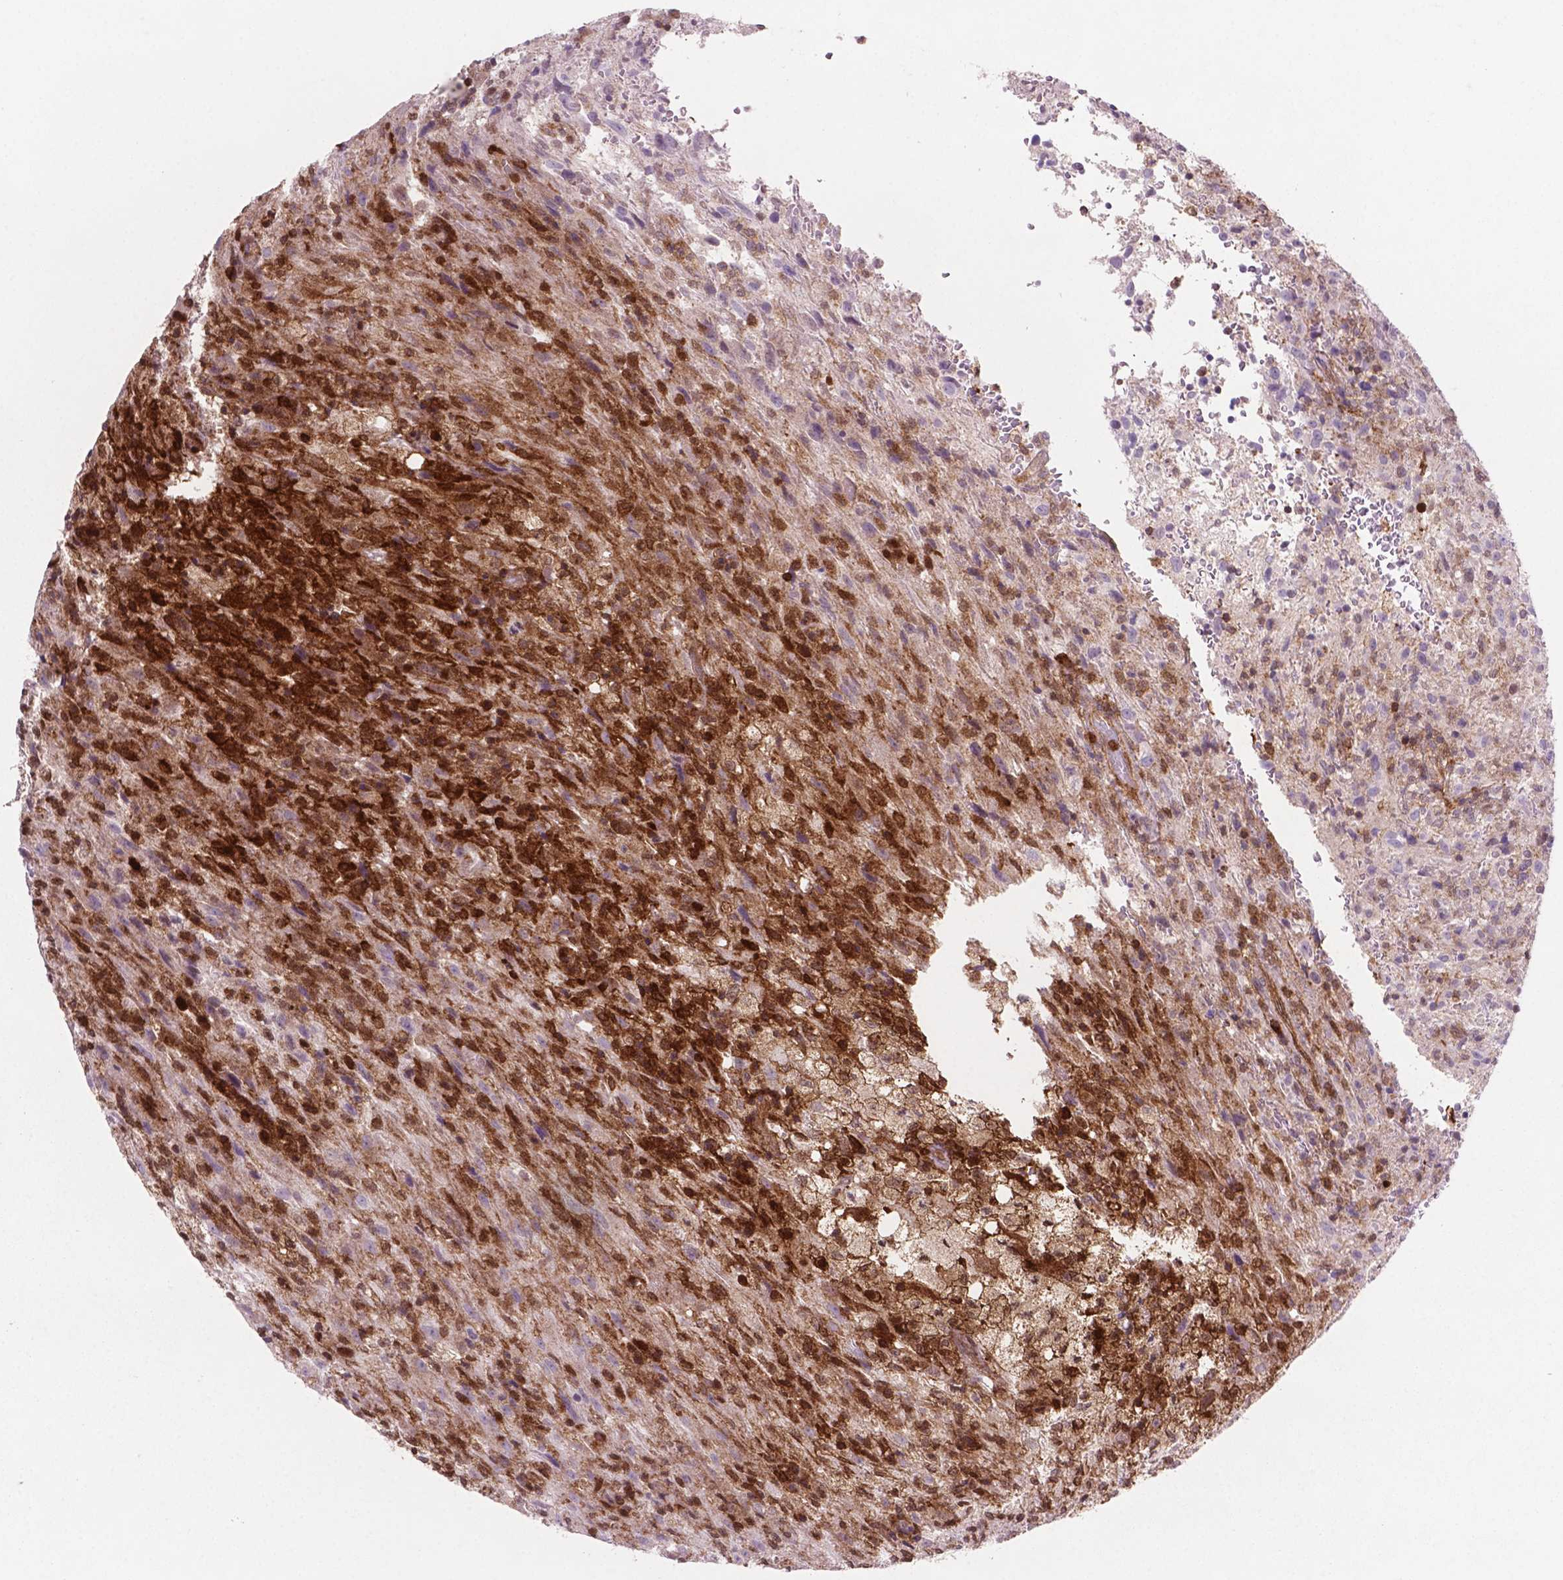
{"staining": {"intensity": "strong", "quantity": "25%-75%", "location": "cytoplasmic/membranous,nuclear"}, "tissue": "glioma", "cell_type": "Tumor cells", "image_type": "cancer", "snomed": [{"axis": "morphology", "description": "Glioma, malignant, High grade"}, {"axis": "topography", "description": "Brain"}], "caption": "The photomicrograph demonstrates immunohistochemical staining of glioma. There is strong cytoplasmic/membranous and nuclear expression is appreciated in about 25%-75% of tumor cells.", "gene": "LDHA", "patient": {"sex": "male", "age": 68}}